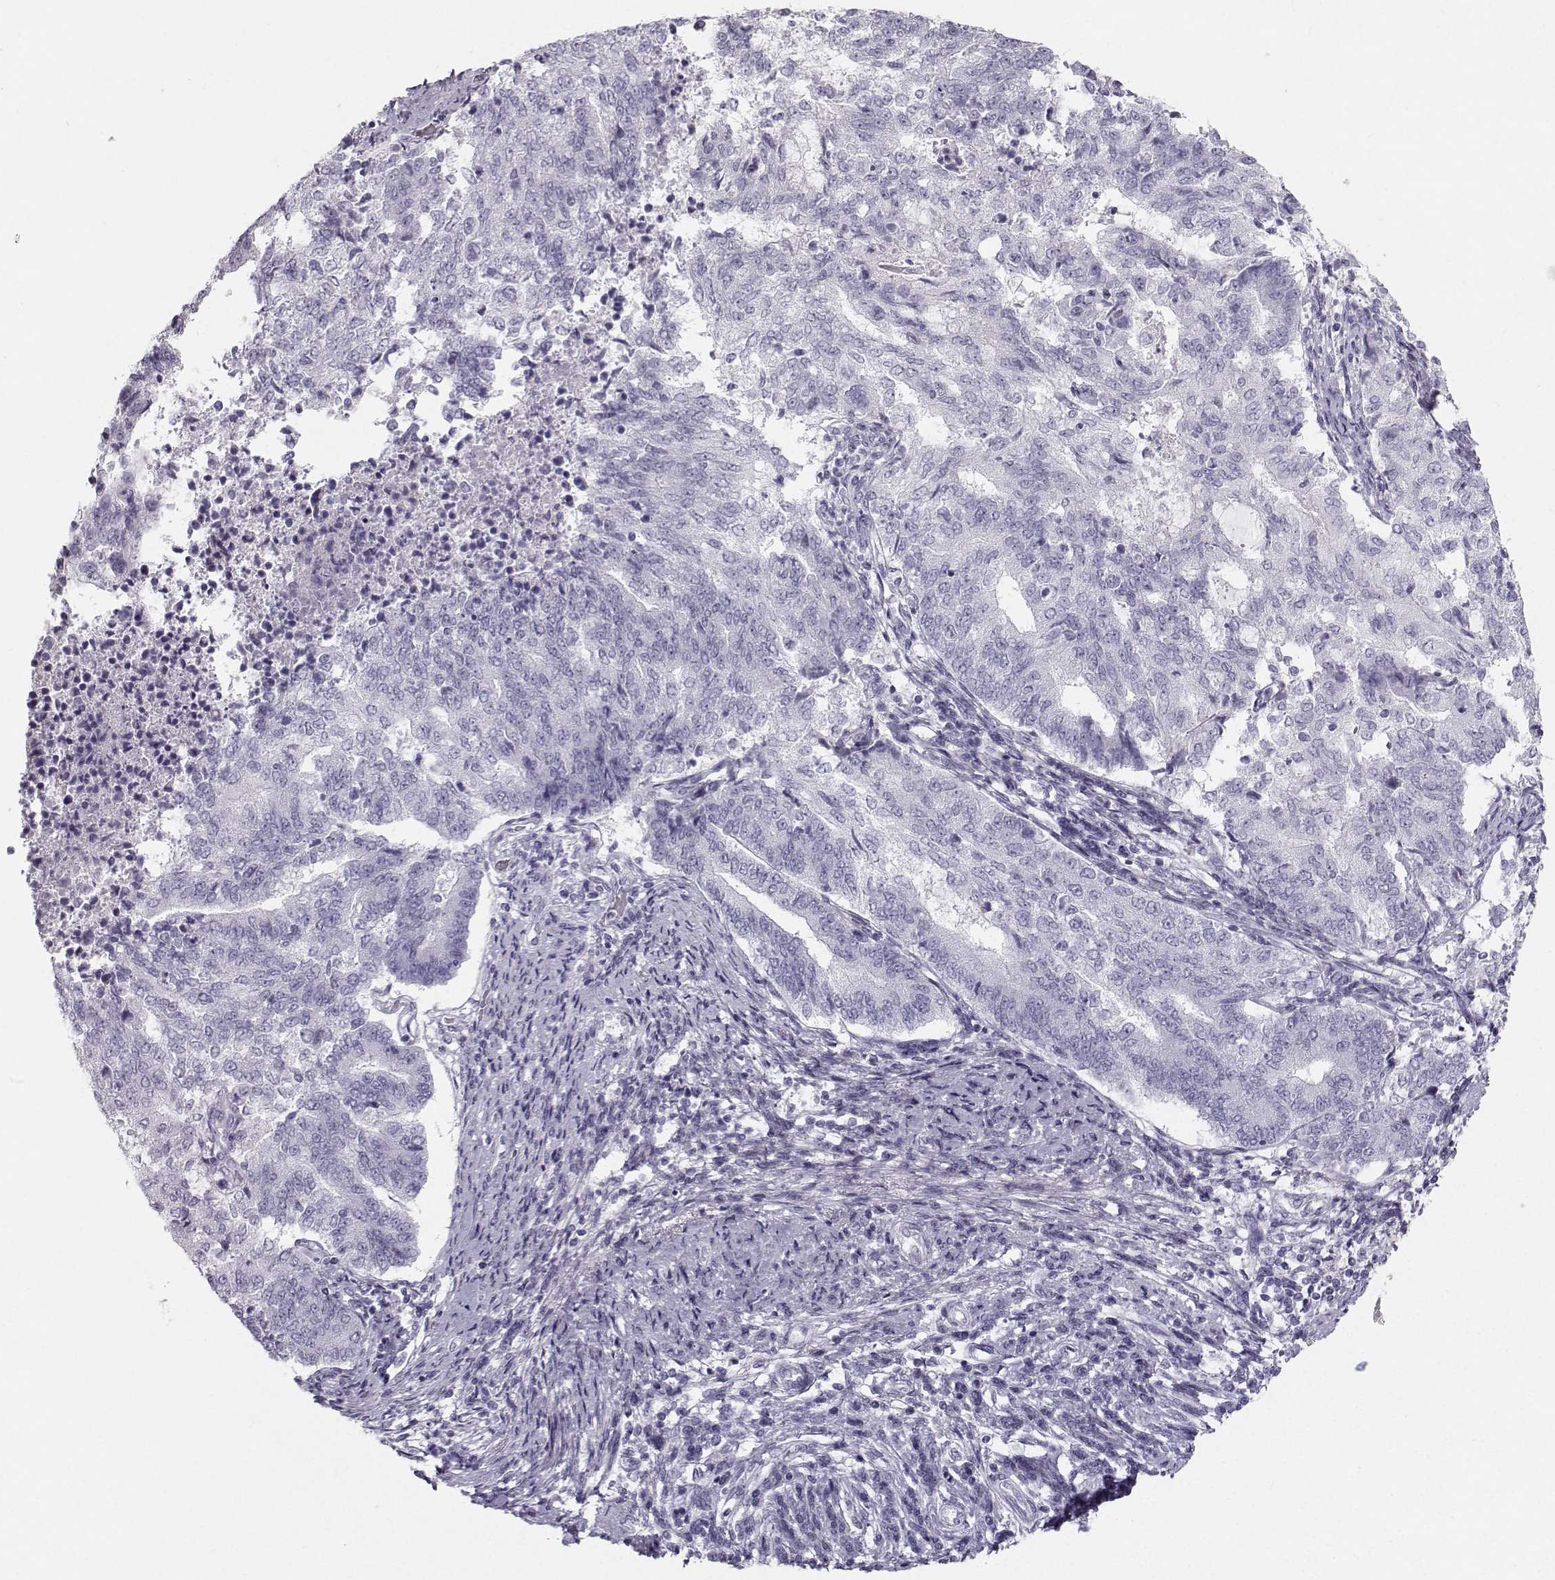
{"staining": {"intensity": "negative", "quantity": "none", "location": "none"}, "tissue": "endometrial cancer", "cell_type": "Tumor cells", "image_type": "cancer", "snomed": [{"axis": "morphology", "description": "Adenocarcinoma, NOS"}, {"axis": "topography", "description": "Endometrium"}], "caption": "Endometrial cancer stained for a protein using immunohistochemistry (IHC) exhibits no positivity tumor cells.", "gene": "CASR", "patient": {"sex": "female", "age": 65}}